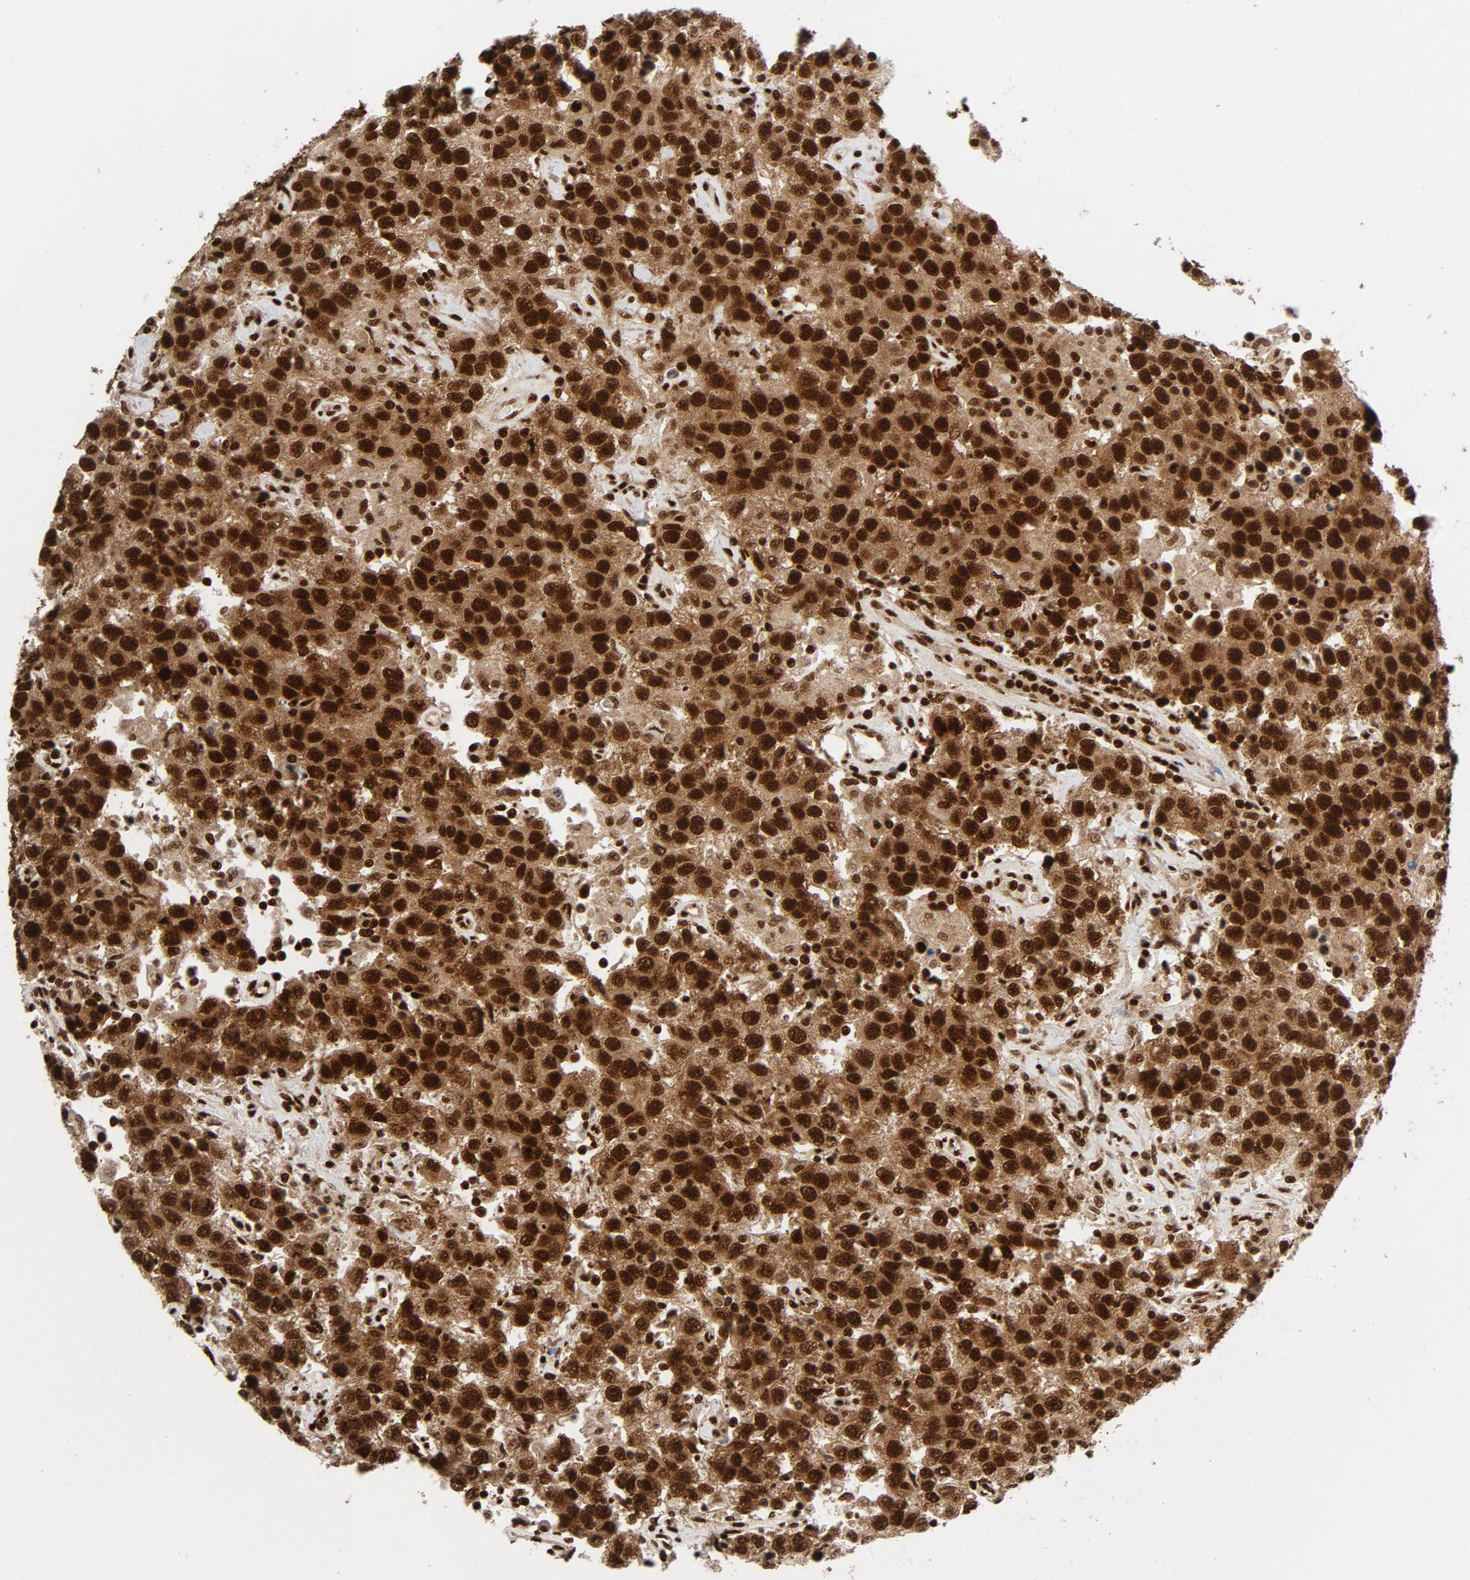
{"staining": {"intensity": "strong", "quantity": ">75%", "location": "nuclear"}, "tissue": "testis cancer", "cell_type": "Tumor cells", "image_type": "cancer", "snomed": [{"axis": "morphology", "description": "Seminoma, NOS"}, {"axis": "topography", "description": "Testis"}], "caption": "Immunohistochemical staining of human testis cancer (seminoma) reveals high levels of strong nuclear protein expression in about >75% of tumor cells.", "gene": "NFYB", "patient": {"sex": "male", "age": 41}}